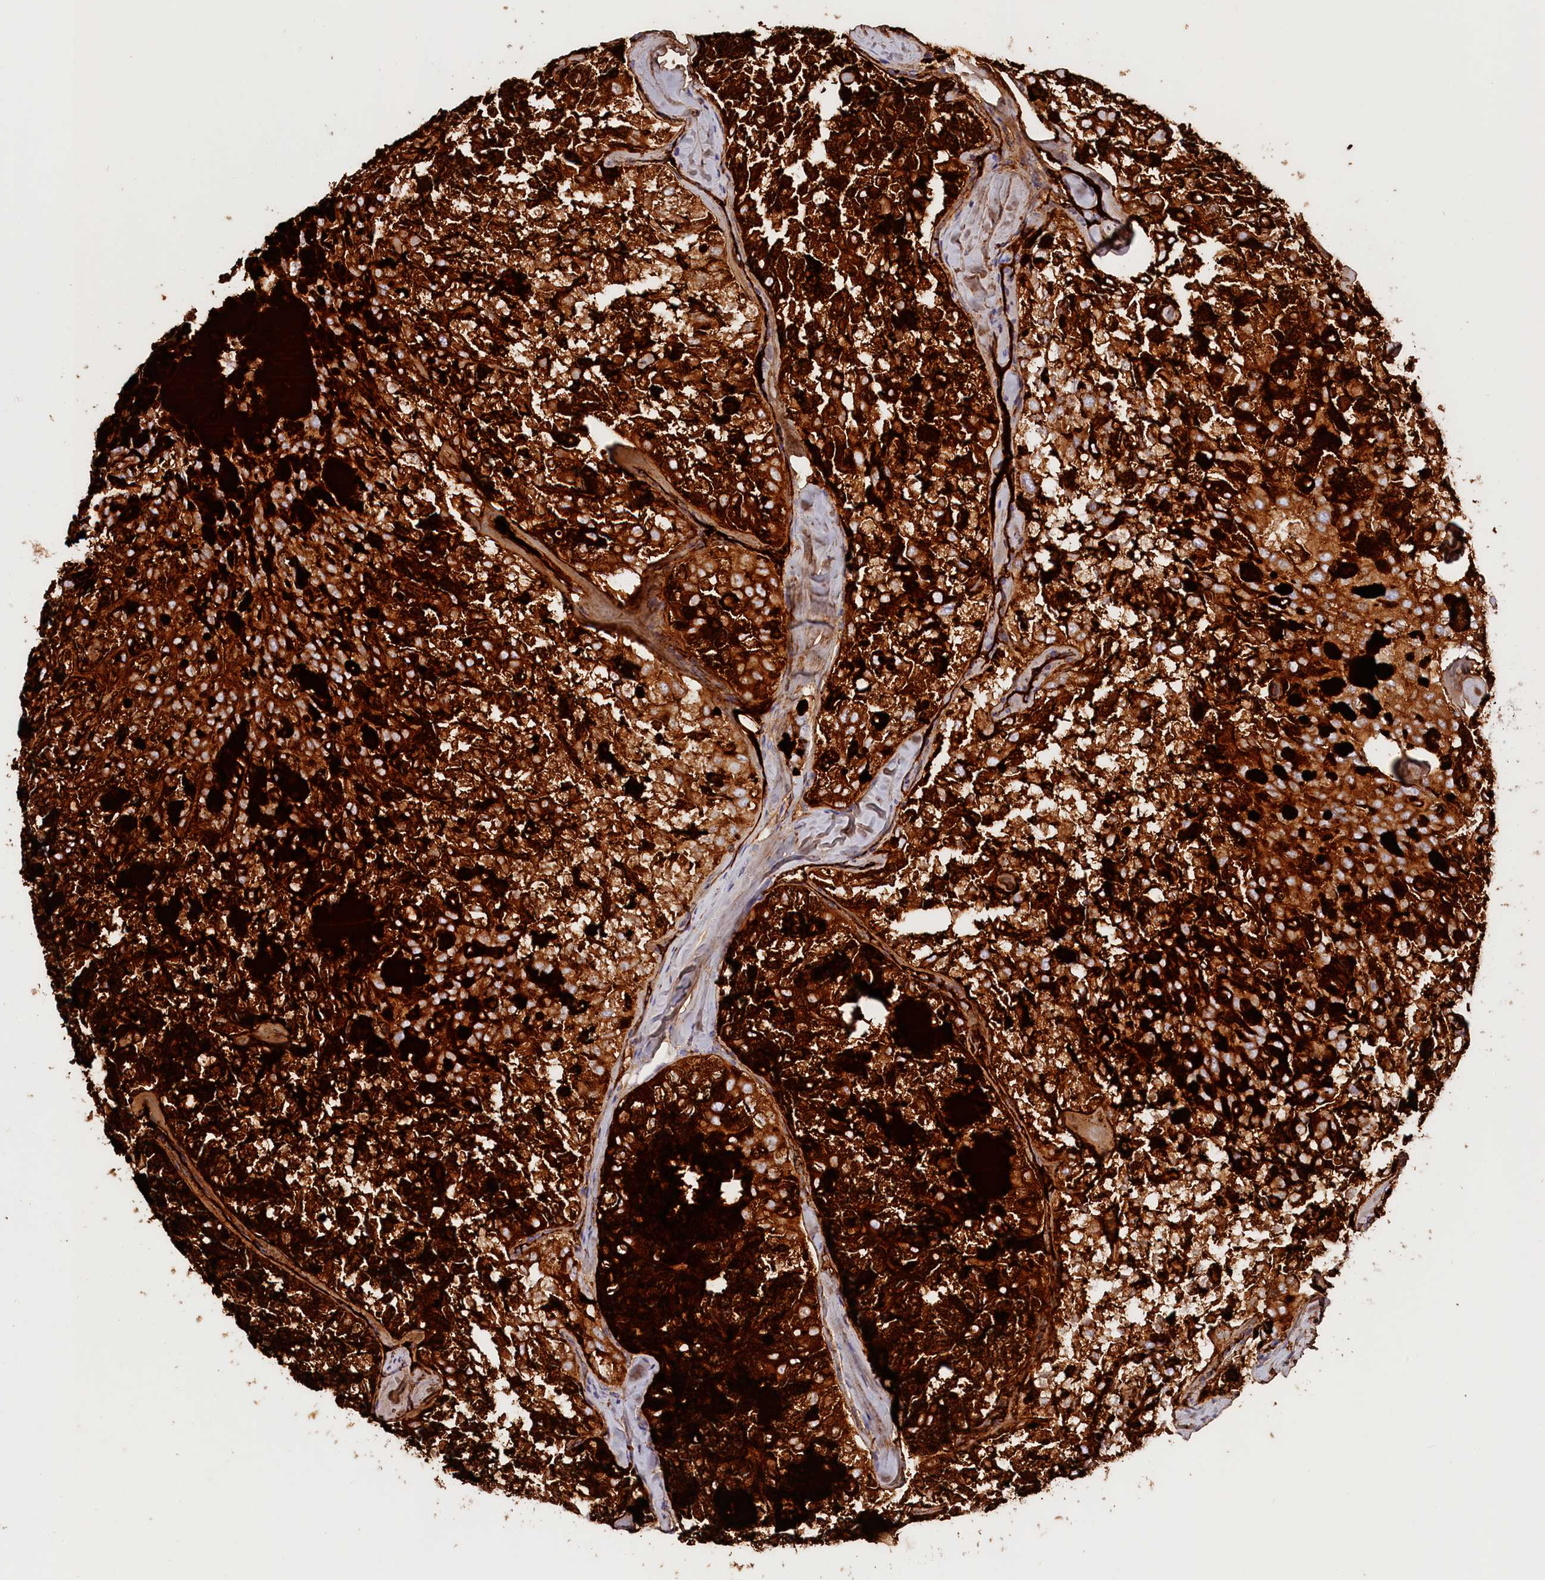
{"staining": {"intensity": "strong", "quantity": ">75%", "location": "cytoplasmic/membranous"}, "tissue": "thyroid cancer", "cell_type": "Tumor cells", "image_type": "cancer", "snomed": [{"axis": "morphology", "description": "Follicular adenoma carcinoma, NOS"}, {"axis": "topography", "description": "Thyroid gland"}], "caption": "Thyroid cancer (follicular adenoma carcinoma) tissue displays strong cytoplasmic/membranous positivity in about >75% of tumor cells", "gene": "AKTIP", "patient": {"sex": "male", "age": 75}}